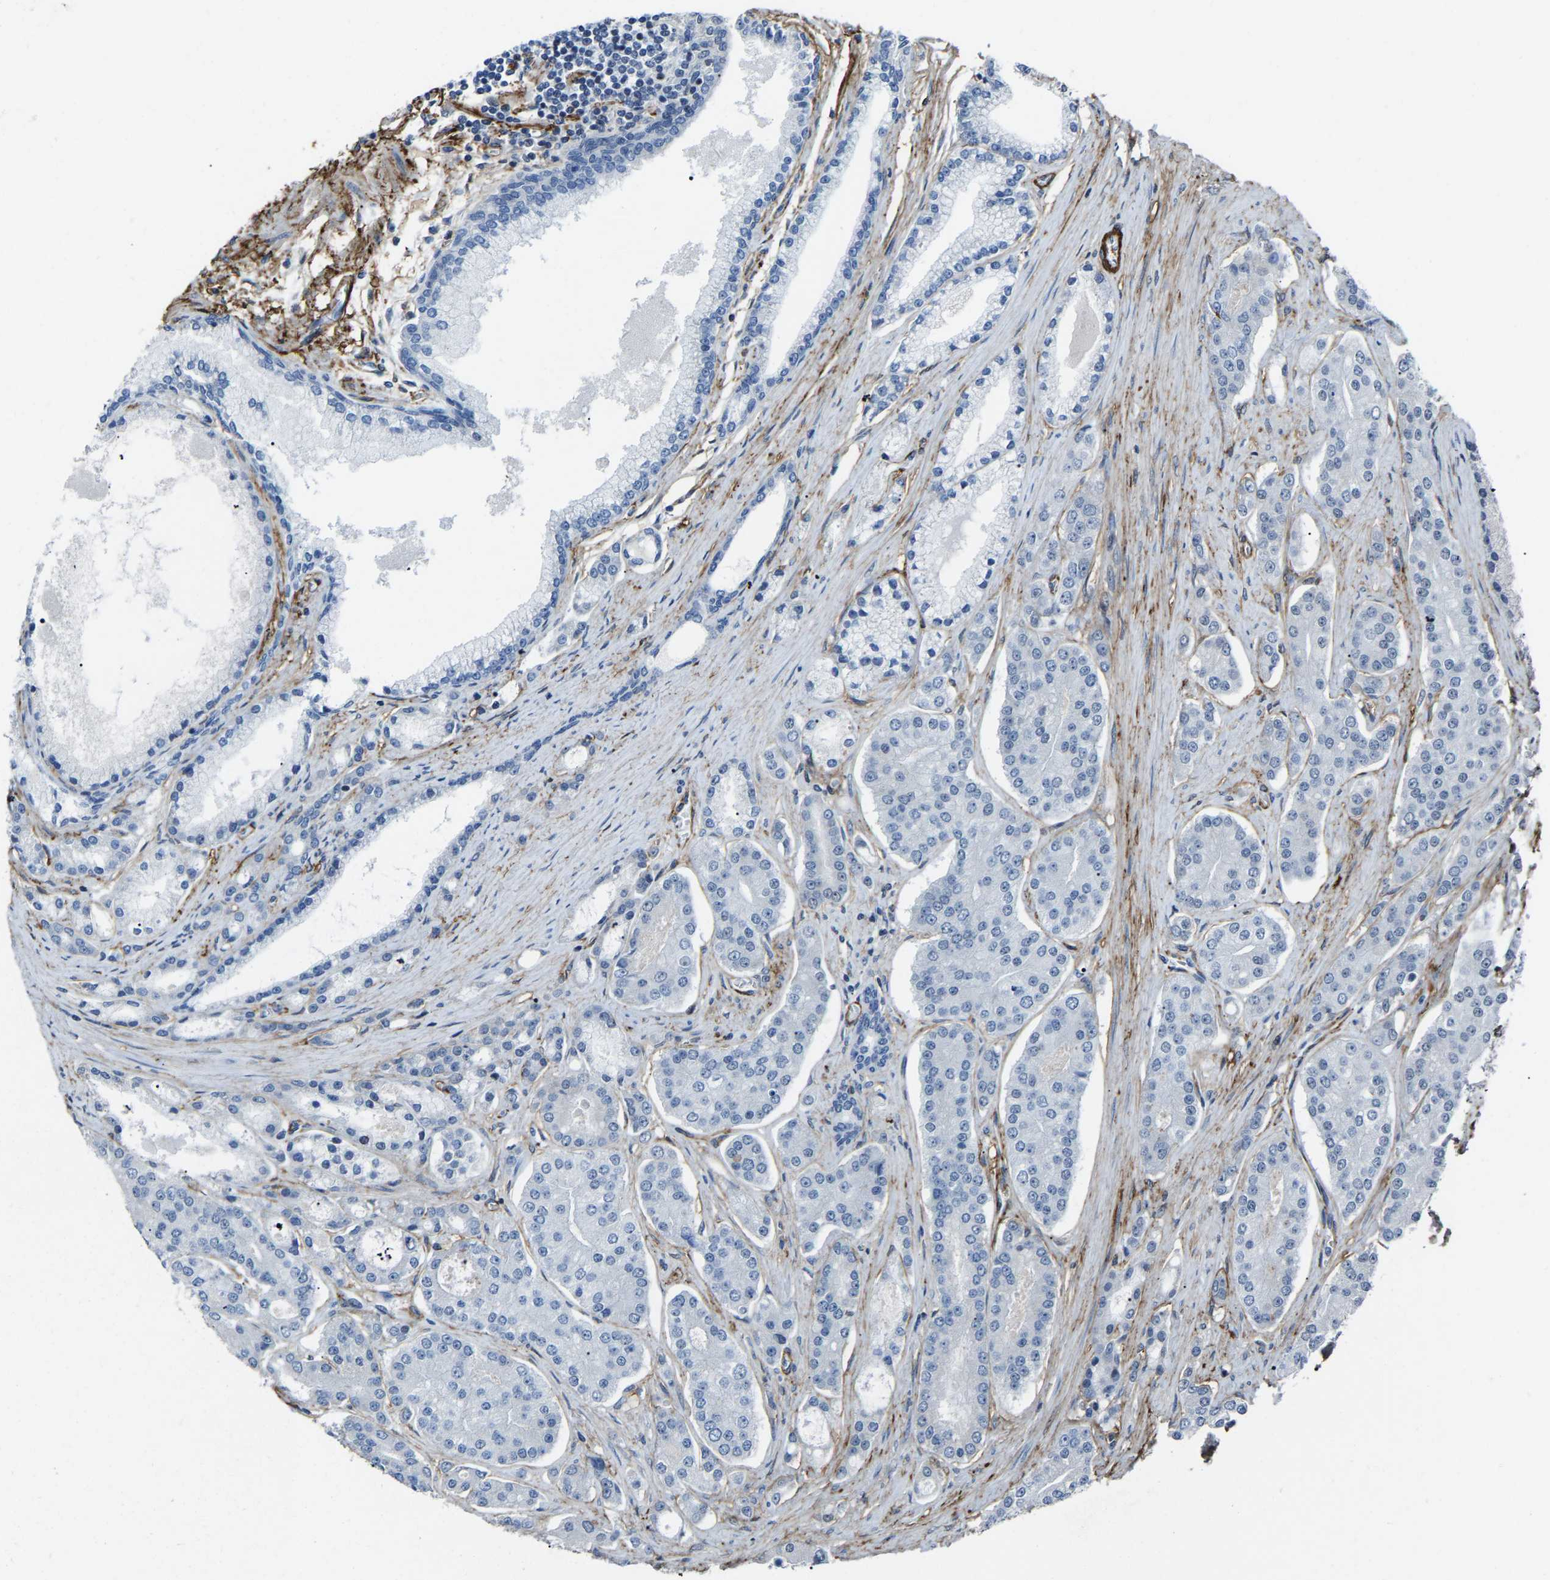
{"staining": {"intensity": "weak", "quantity": "<25%", "location": "nuclear"}, "tissue": "prostate cancer", "cell_type": "Tumor cells", "image_type": "cancer", "snomed": [{"axis": "morphology", "description": "Adenocarcinoma, High grade"}, {"axis": "topography", "description": "Prostate"}], "caption": "Immunohistochemistry of human high-grade adenocarcinoma (prostate) shows no positivity in tumor cells.", "gene": "DDX5", "patient": {"sex": "male", "age": 71}}